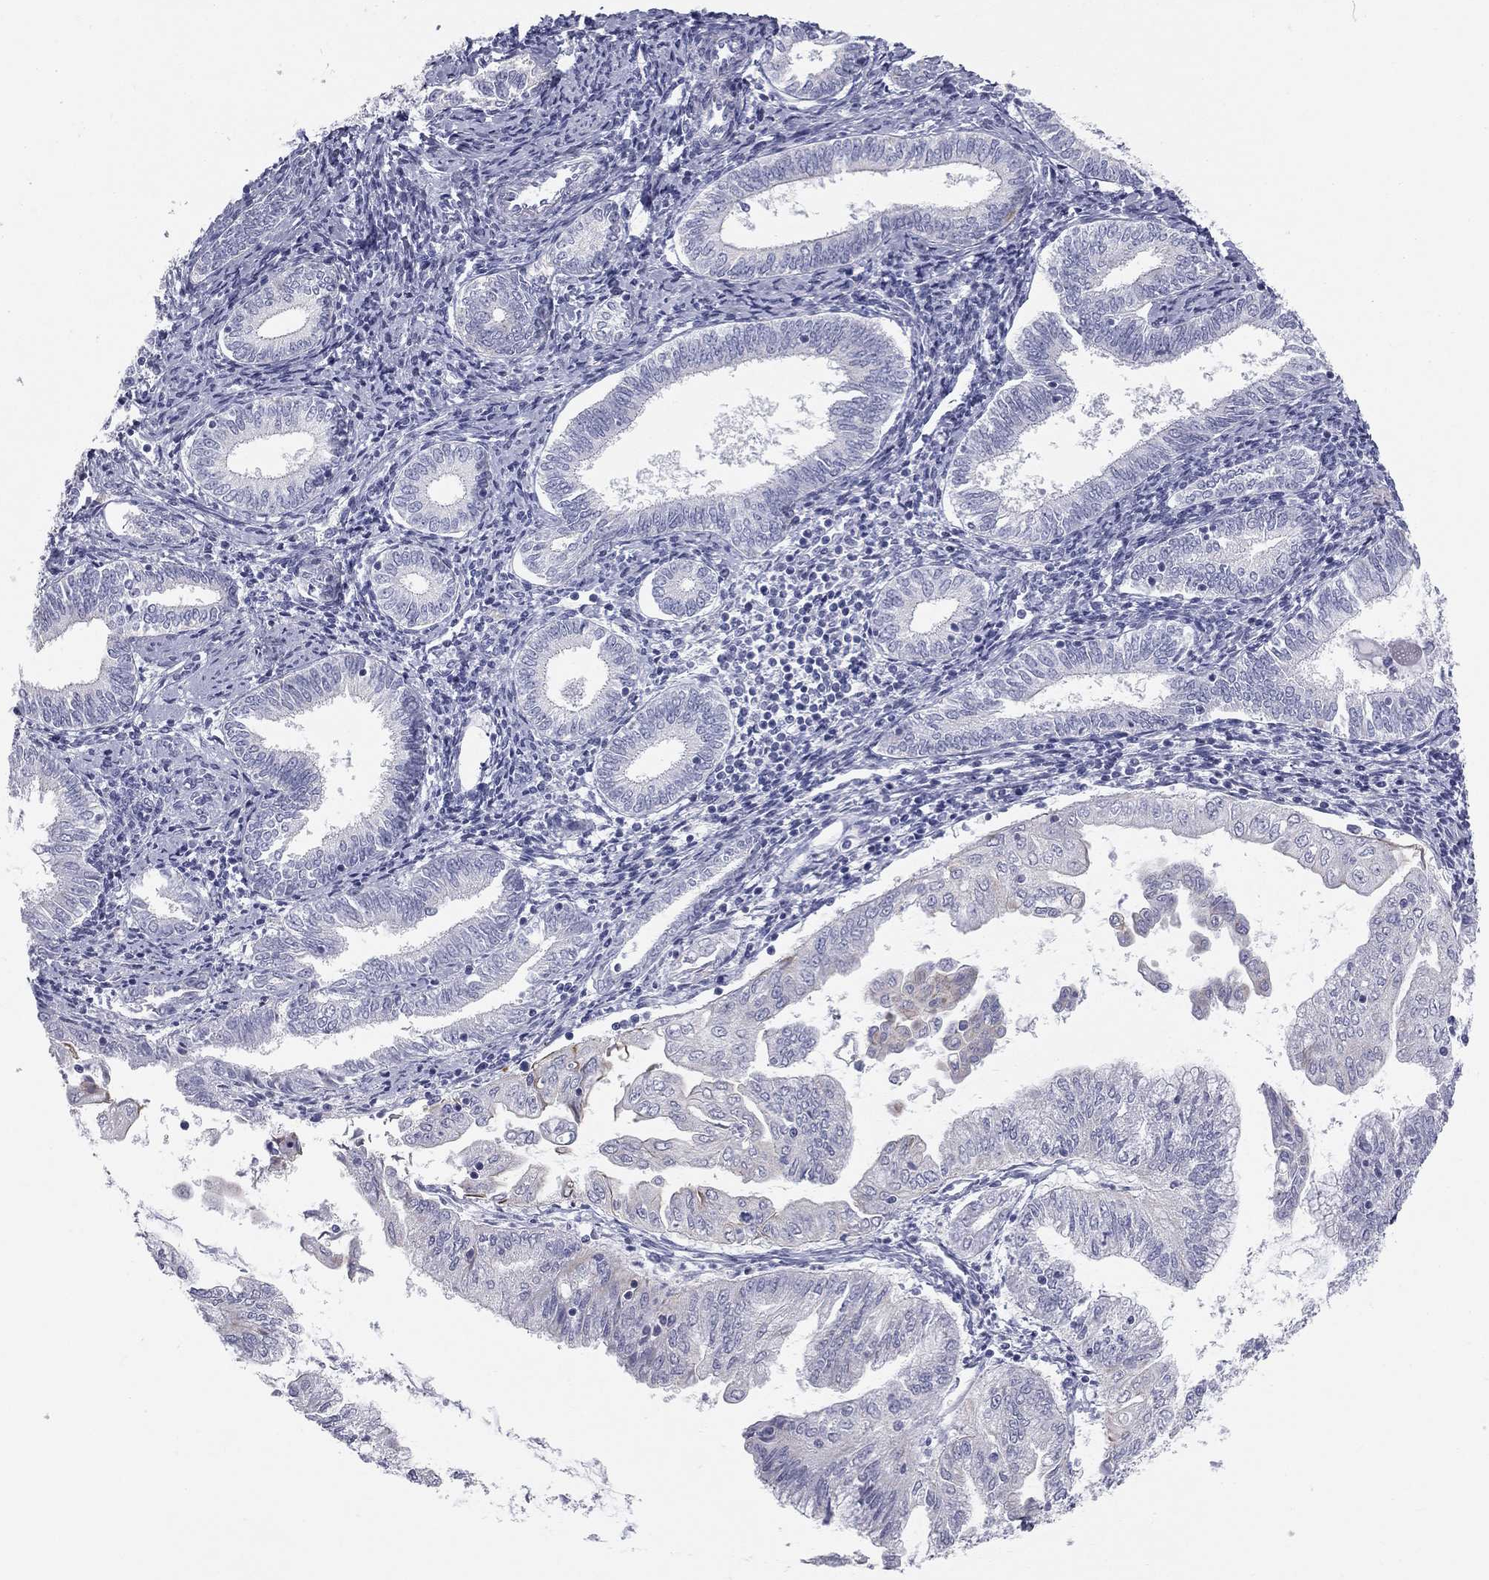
{"staining": {"intensity": "negative", "quantity": "none", "location": "none"}, "tissue": "endometrial cancer", "cell_type": "Tumor cells", "image_type": "cancer", "snomed": [{"axis": "morphology", "description": "Adenocarcinoma, NOS"}, {"axis": "topography", "description": "Endometrium"}], "caption": "Immunohistochemistry image of neoplastic tissue: endometrial cancer (adenocarcinoma) stained with DAB shows no significant protein staining in tumor cells.", "gene": "SULT2B1", "patient": {"sex": "female", "age": 56}}